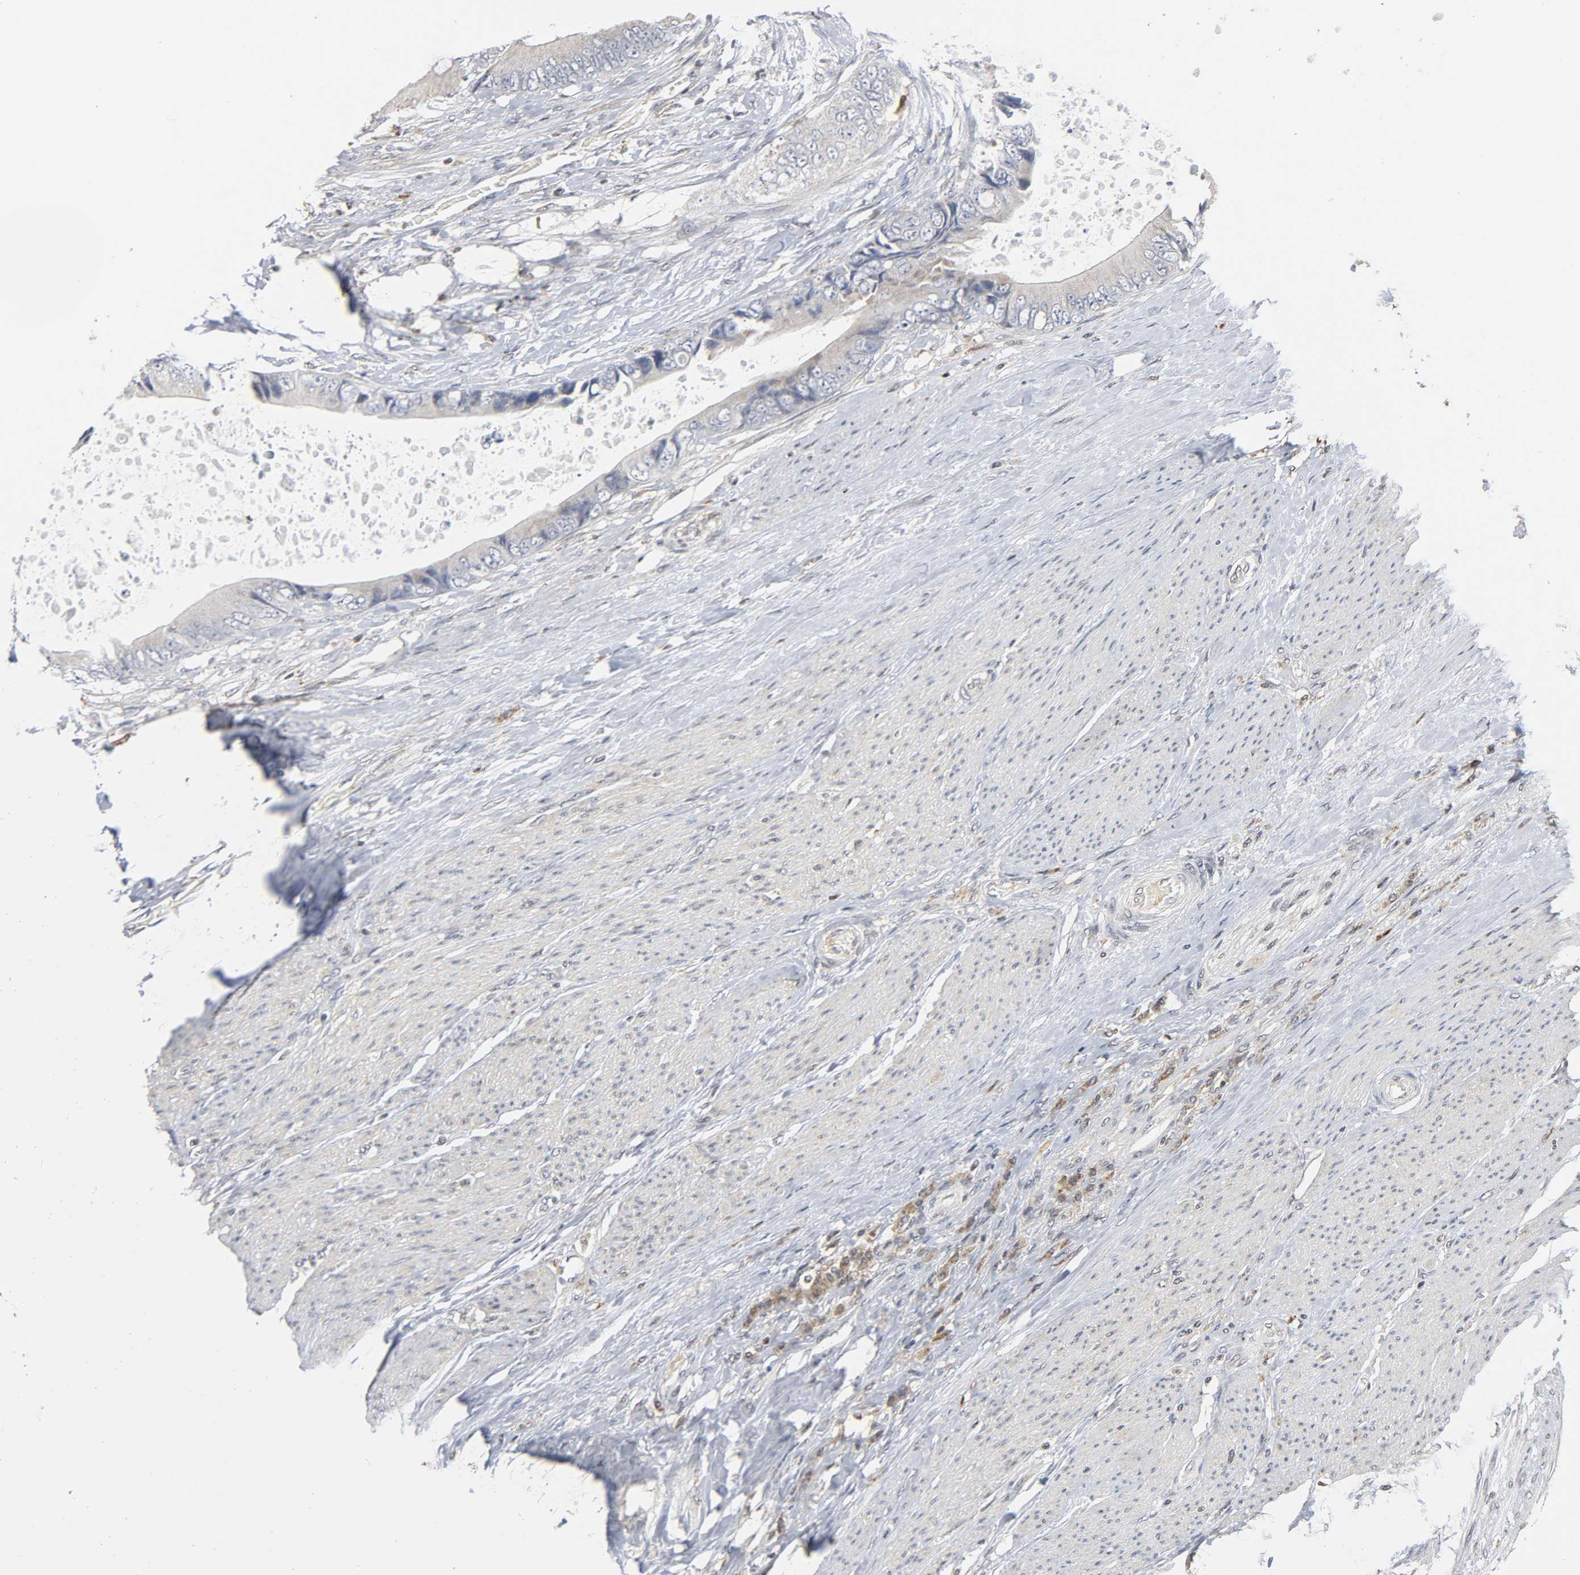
{"staining": {"intensity": "negative", "quantity": "none", "location": "none"}, "tissue": "colorectal cancer", "cell_type": "Tumor cells", "image_type": "cancer", "snomed": [{"axis": "morphology", "description": "Adenocarcinoma, NOS"}, {"axis": "topography", "description": "Rectum"}], "caption": "Colorectal cancer was stained to show a protein in brown. There is no significant expression in tumor cells.", "gene": "KAT2B", "patient": {"sex": "female", "age": 77}}